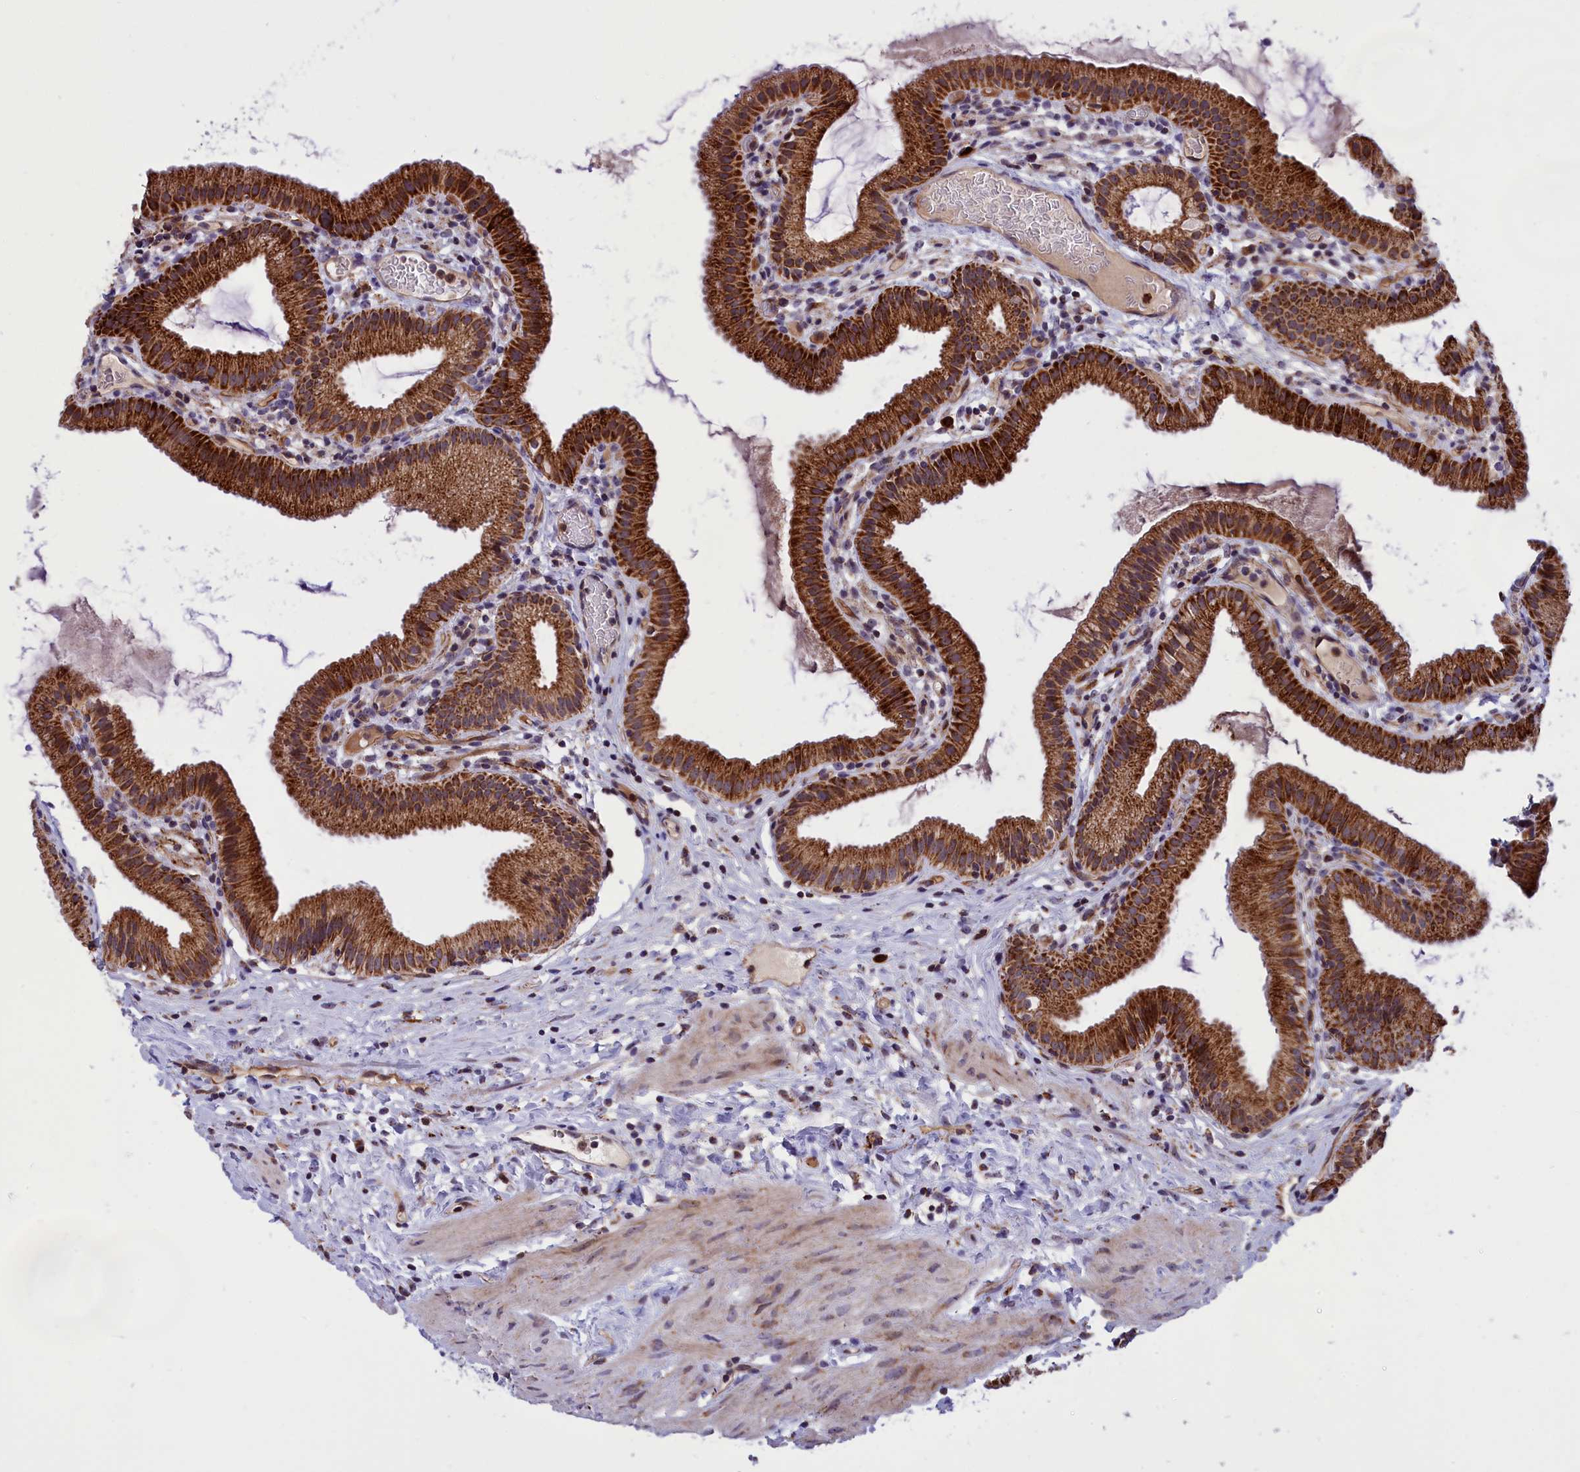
{"staining": {"intensity": "strong", "quantity": ">75%", "location": "cytoplasmic/membranous"}, "tissue": "gallbladder", "cell_type": "Glandular cells", "image_type": "normal", "snomed": [{"axis": "morphology", "description": "Normal tissue, NOS"}, {"axis": "topography", "description": "Gallbladder"}], "caption": "Gallbladder stained with DAB IHC reveals high levels of strong cytoplasmic/membranous staining in about >75% of glandular cells. (Stains: DAB (3,3'-diaminobenzidine) in brown, nuclei in blue, Microscopy: brightfield microscopy at high magnification).", "gene": "MPND", "patient": {"sex": "female", "age": 46}}